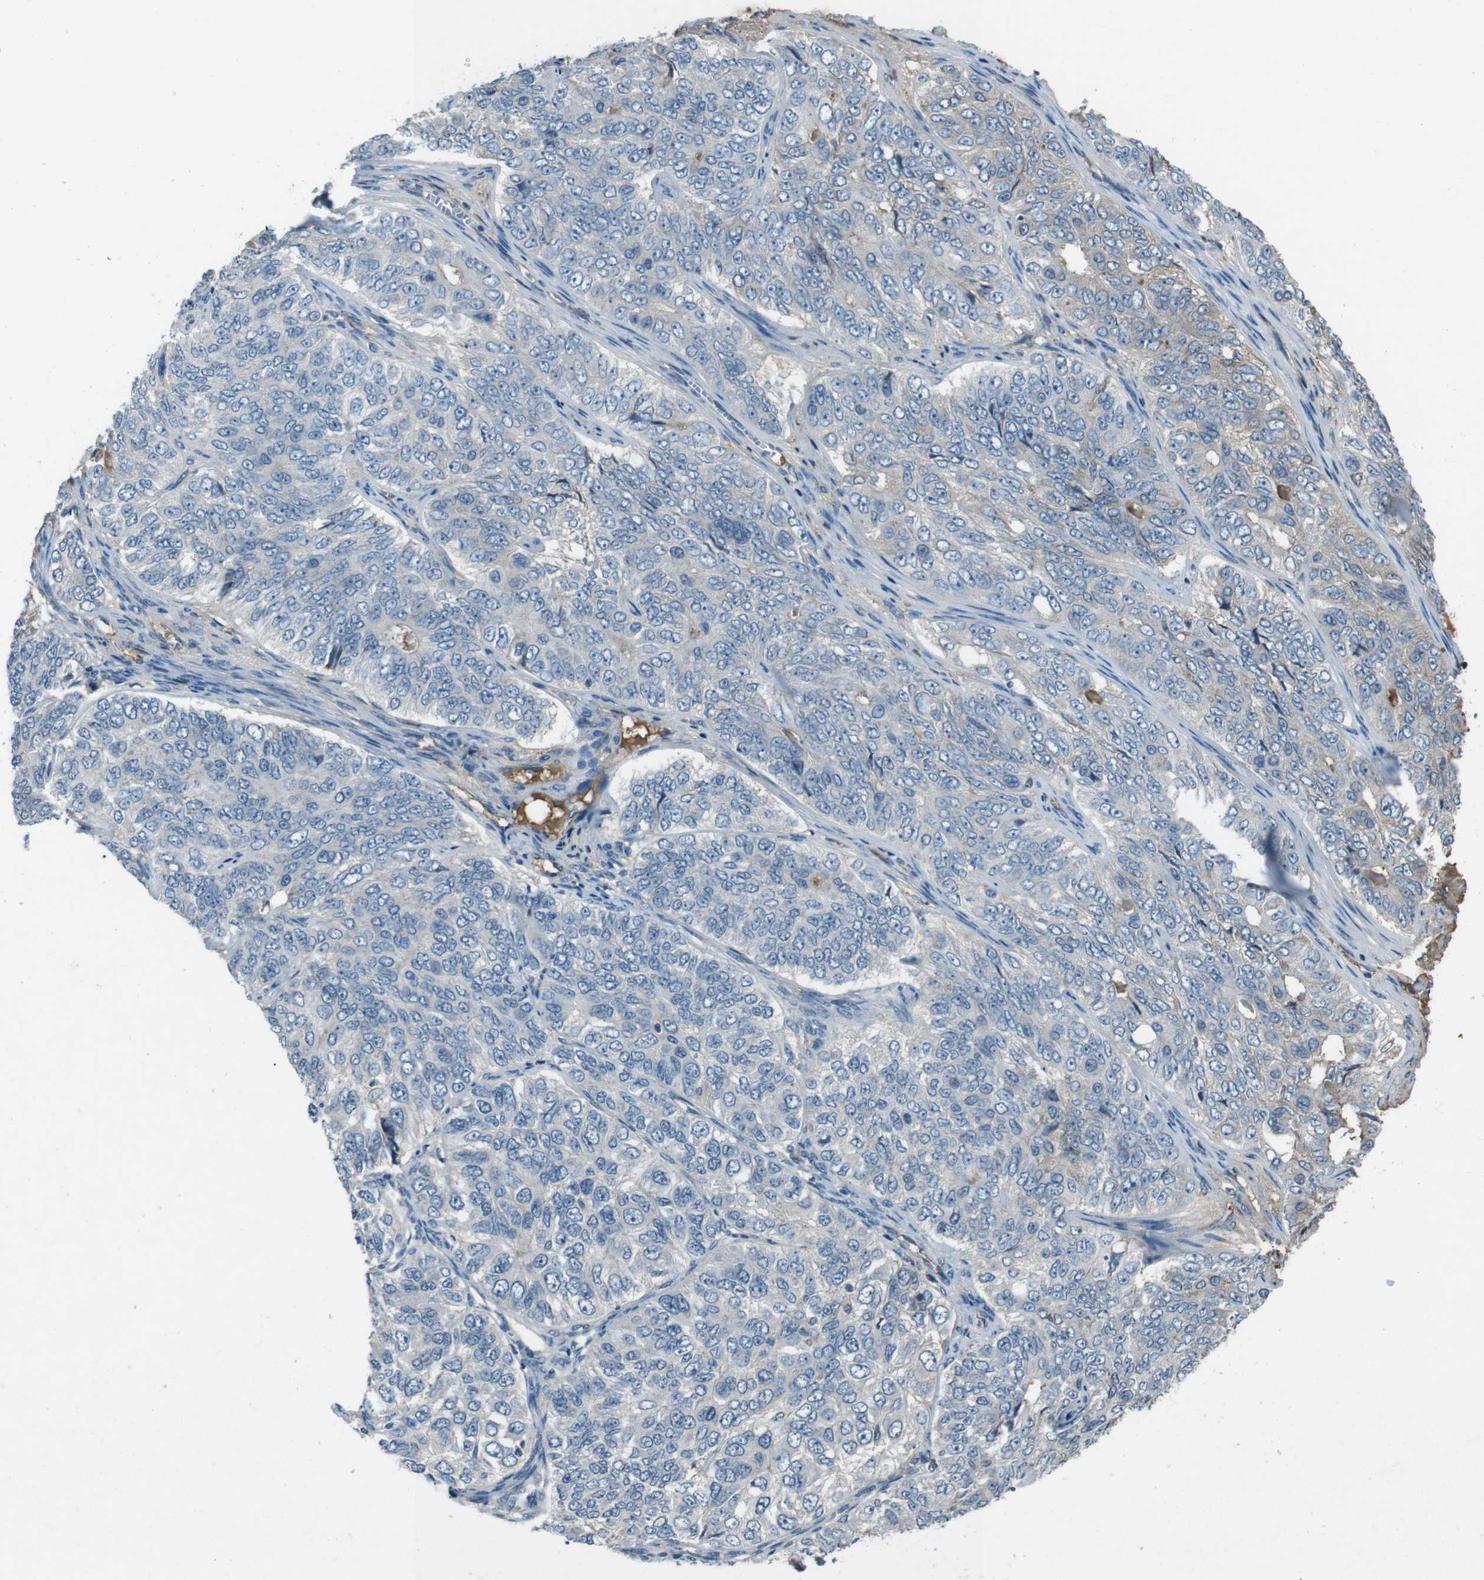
{"staining": {"intensity": "negative", "quantity": "none", "location": "none"}, "tissue": "ovarian cancer", "cell_type": "Tumor cells", "image_type": "cancer", "snomed": [{"axis": "morphology", "description": "Carcinoma, endometroid"}, {"axis": "topography", "description": "Ovary"}], "caption": "DAB (3,3'-diaminobenzidine) immunohistochemical staining of endometroid carcinoma (ovarian) demonstrates no significant staining in tumor cells.", "gene": "UGT1A6", "patient": {"sex": "female", "age": 51}}